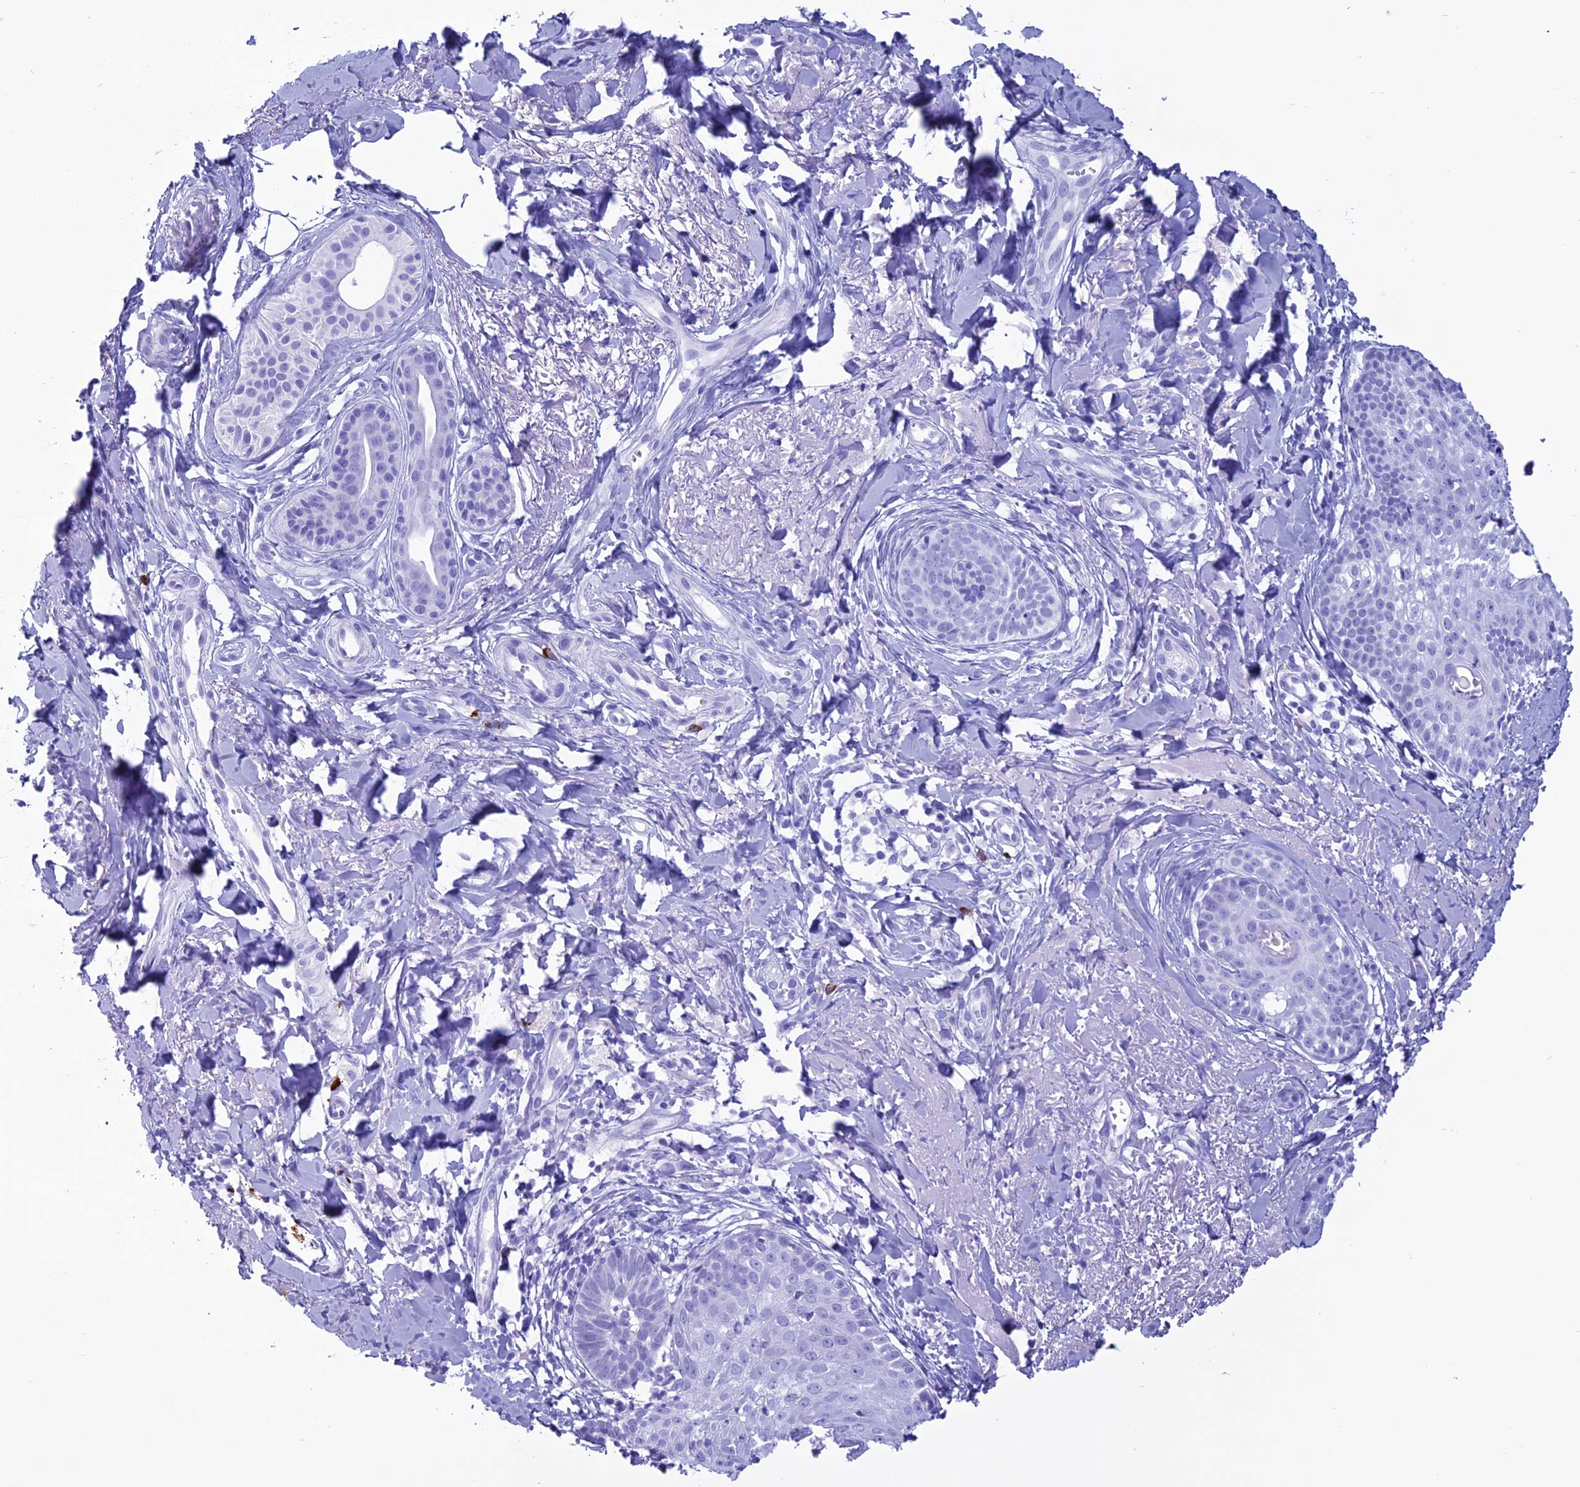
{"staining": {"intensity": "negative", "quantity": "none", "location": "none"}, "tissue": "skin cancer", "cell_type": "Tumor cells", "image_type": "cancer", "snomed": [{"axis": "morphology", "description": "Basal cell carcinoma"}, {"axis": "topography", "description": "Skin"}], "caption": "An immunohistochemistry image of skin cancer (basal cell carcinoma) is shown. There is no staining in tumor cells of skin cancer (basal cell carcinoma). (DAB (3,3'-diaminobenzidine) IHC, high magnification).", "gene": "MZB1", "patient": {"sex": "female", "age": 76}}